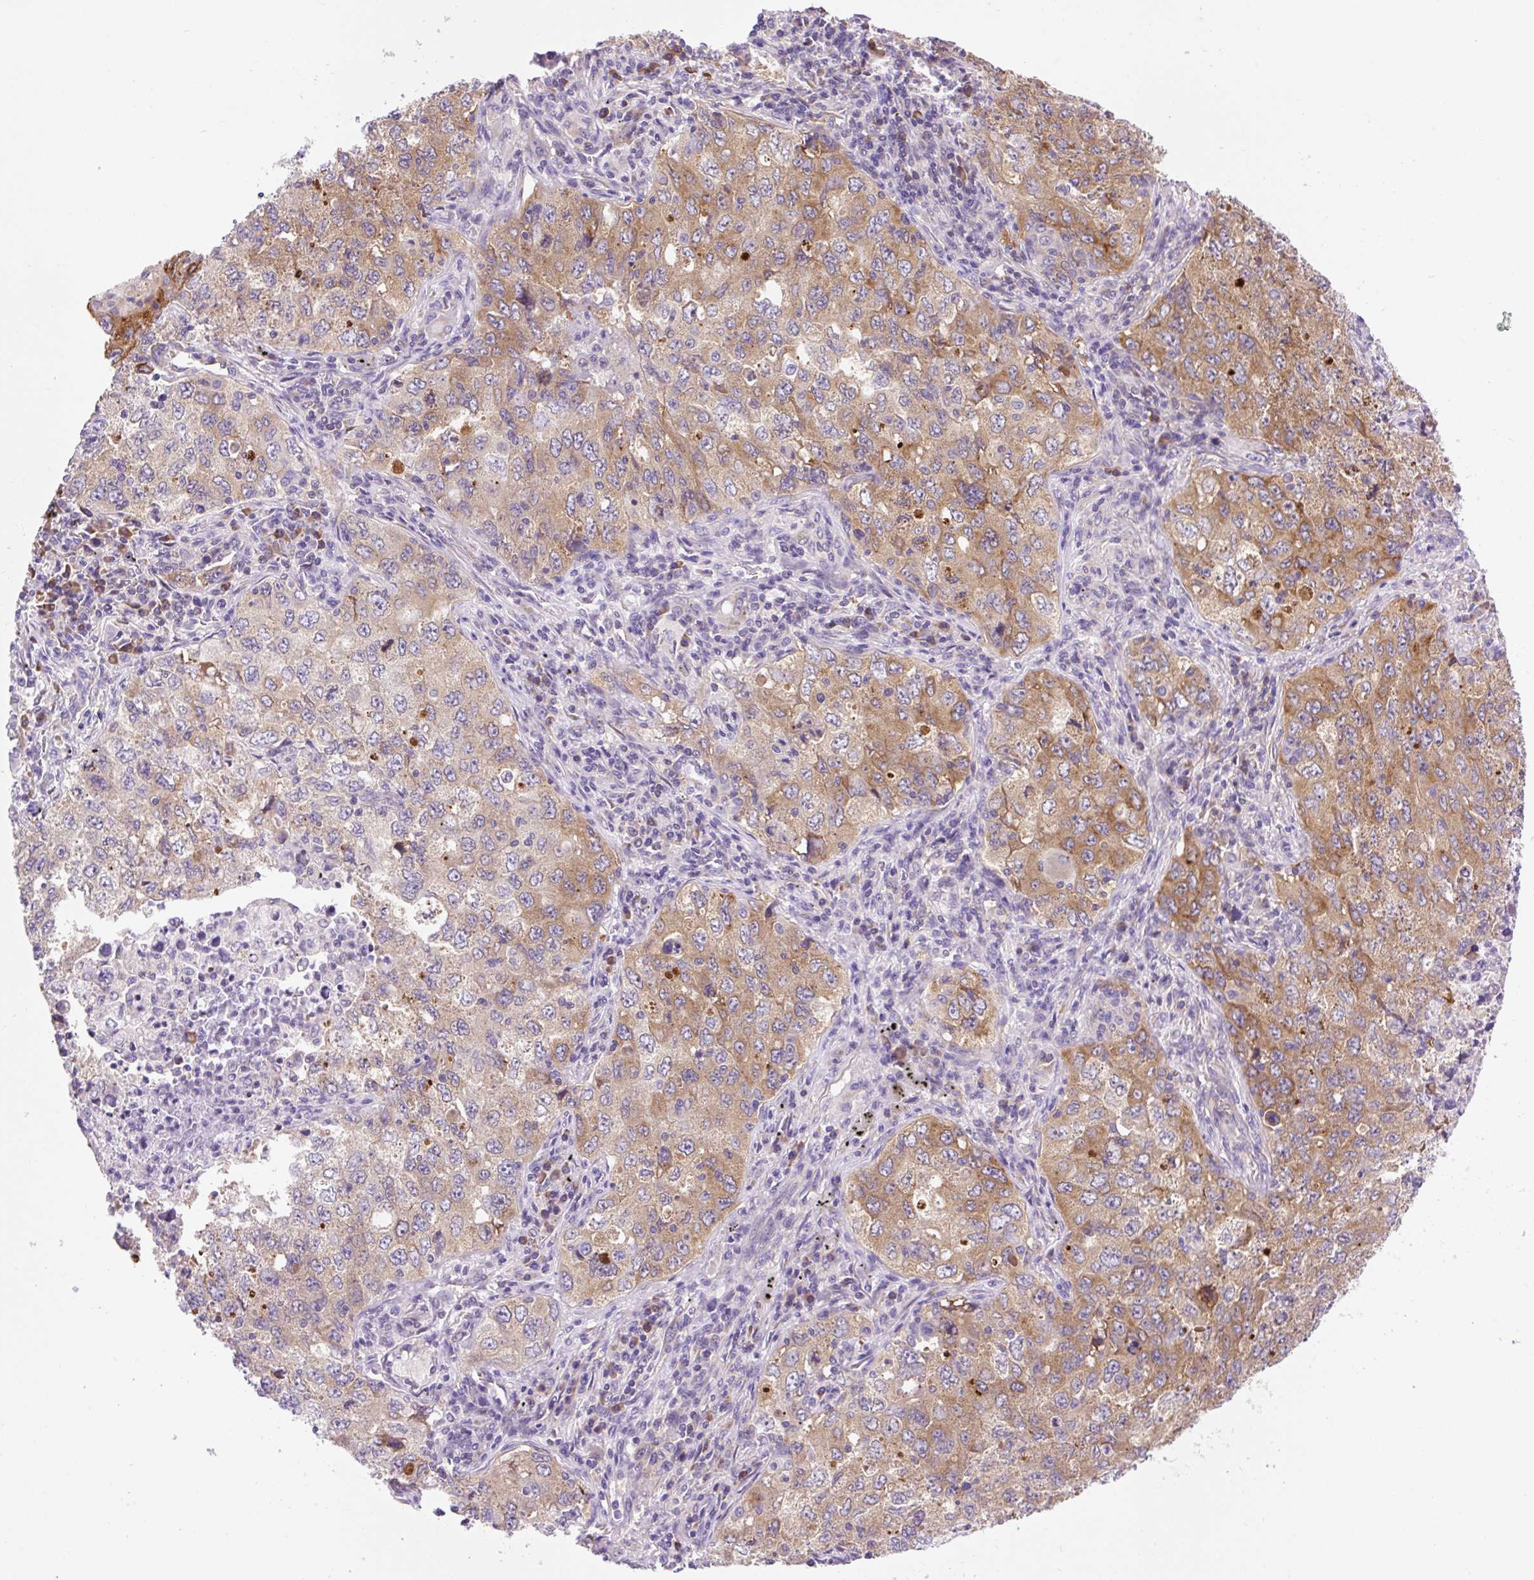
{"staining": {"intensity": "moderate", "quantity": "25%-75%", "location": "cytoplasmic/membranous"}, "tissue": "lung cancer", "cell_type": "Tumor cells", "image_type": "cancer", "snomed": [{"axis": "morphology", "description": "Adenocarcinoma, NOS"}, {"axis": "topography", "description": "Lung"}], "caption": "Lung cancer (adenocarcinoma) tissue reveals moderate cytoplasmic/membranous expression in approximately 25%-75% of tumor cells, visualized by immunohistochemistry.", "gene": "GPR45", "patient": {"sex": "female", "age": 57}}